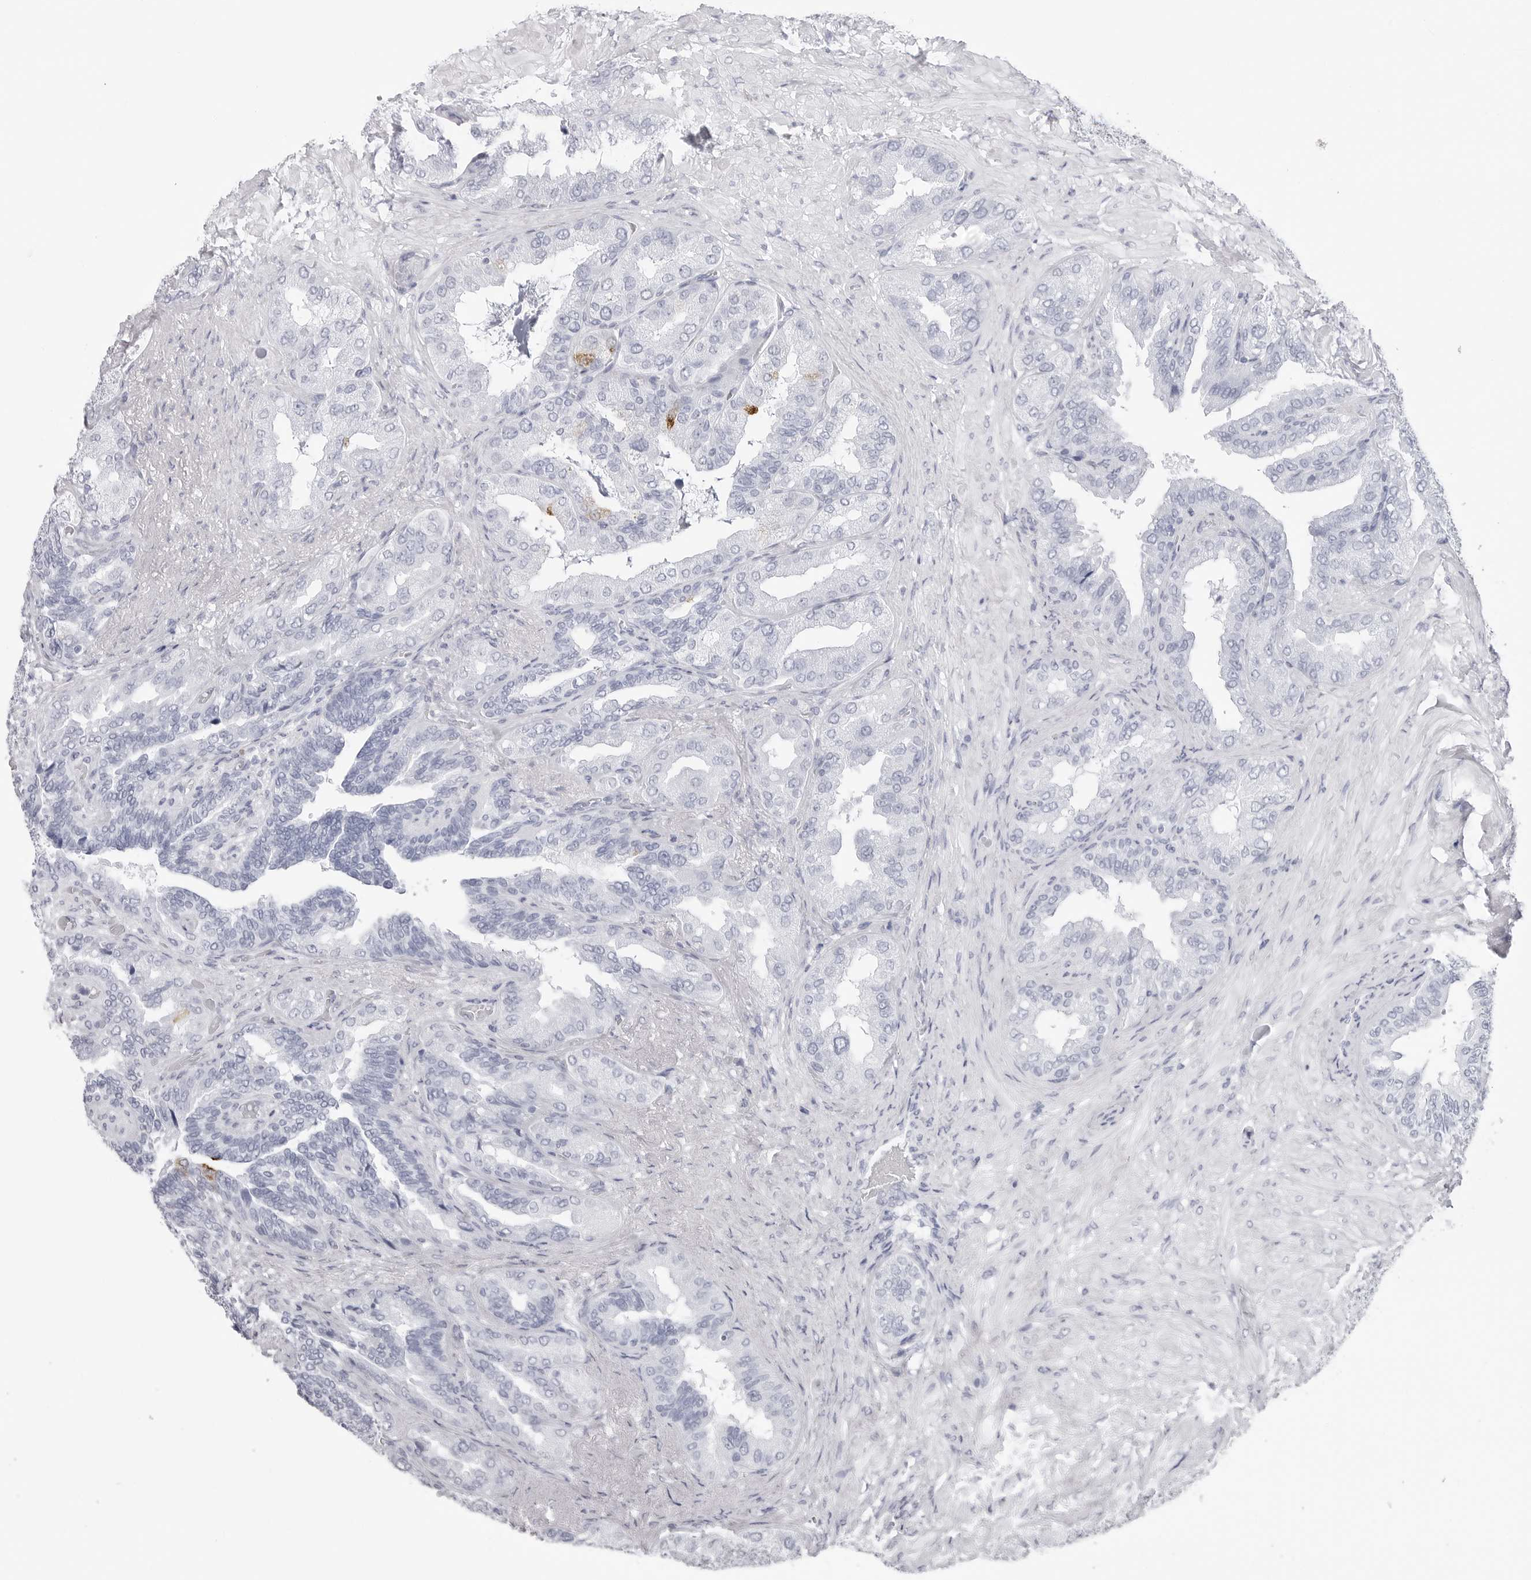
{"staining": {"intensity": "negative", "quantity": "none", "location": "none"}, "tissue": "seminal vesicle", "cell_type": "Glandular cells", "image_type": "normal", "snomed": [{"axis": "morphology", "description": "Normal tissue, NOS"}, {"axis": "topography", "description": "Seminal veicle"}, {"axis": "topography", "description": "Peripheral nerve tissue"}], "caption": "The photomicrograph exhibits no significant expression in glandular cells of seminal vesicle.", "gene": "CST2", "patient": {"sex": "male", "age": 63}}